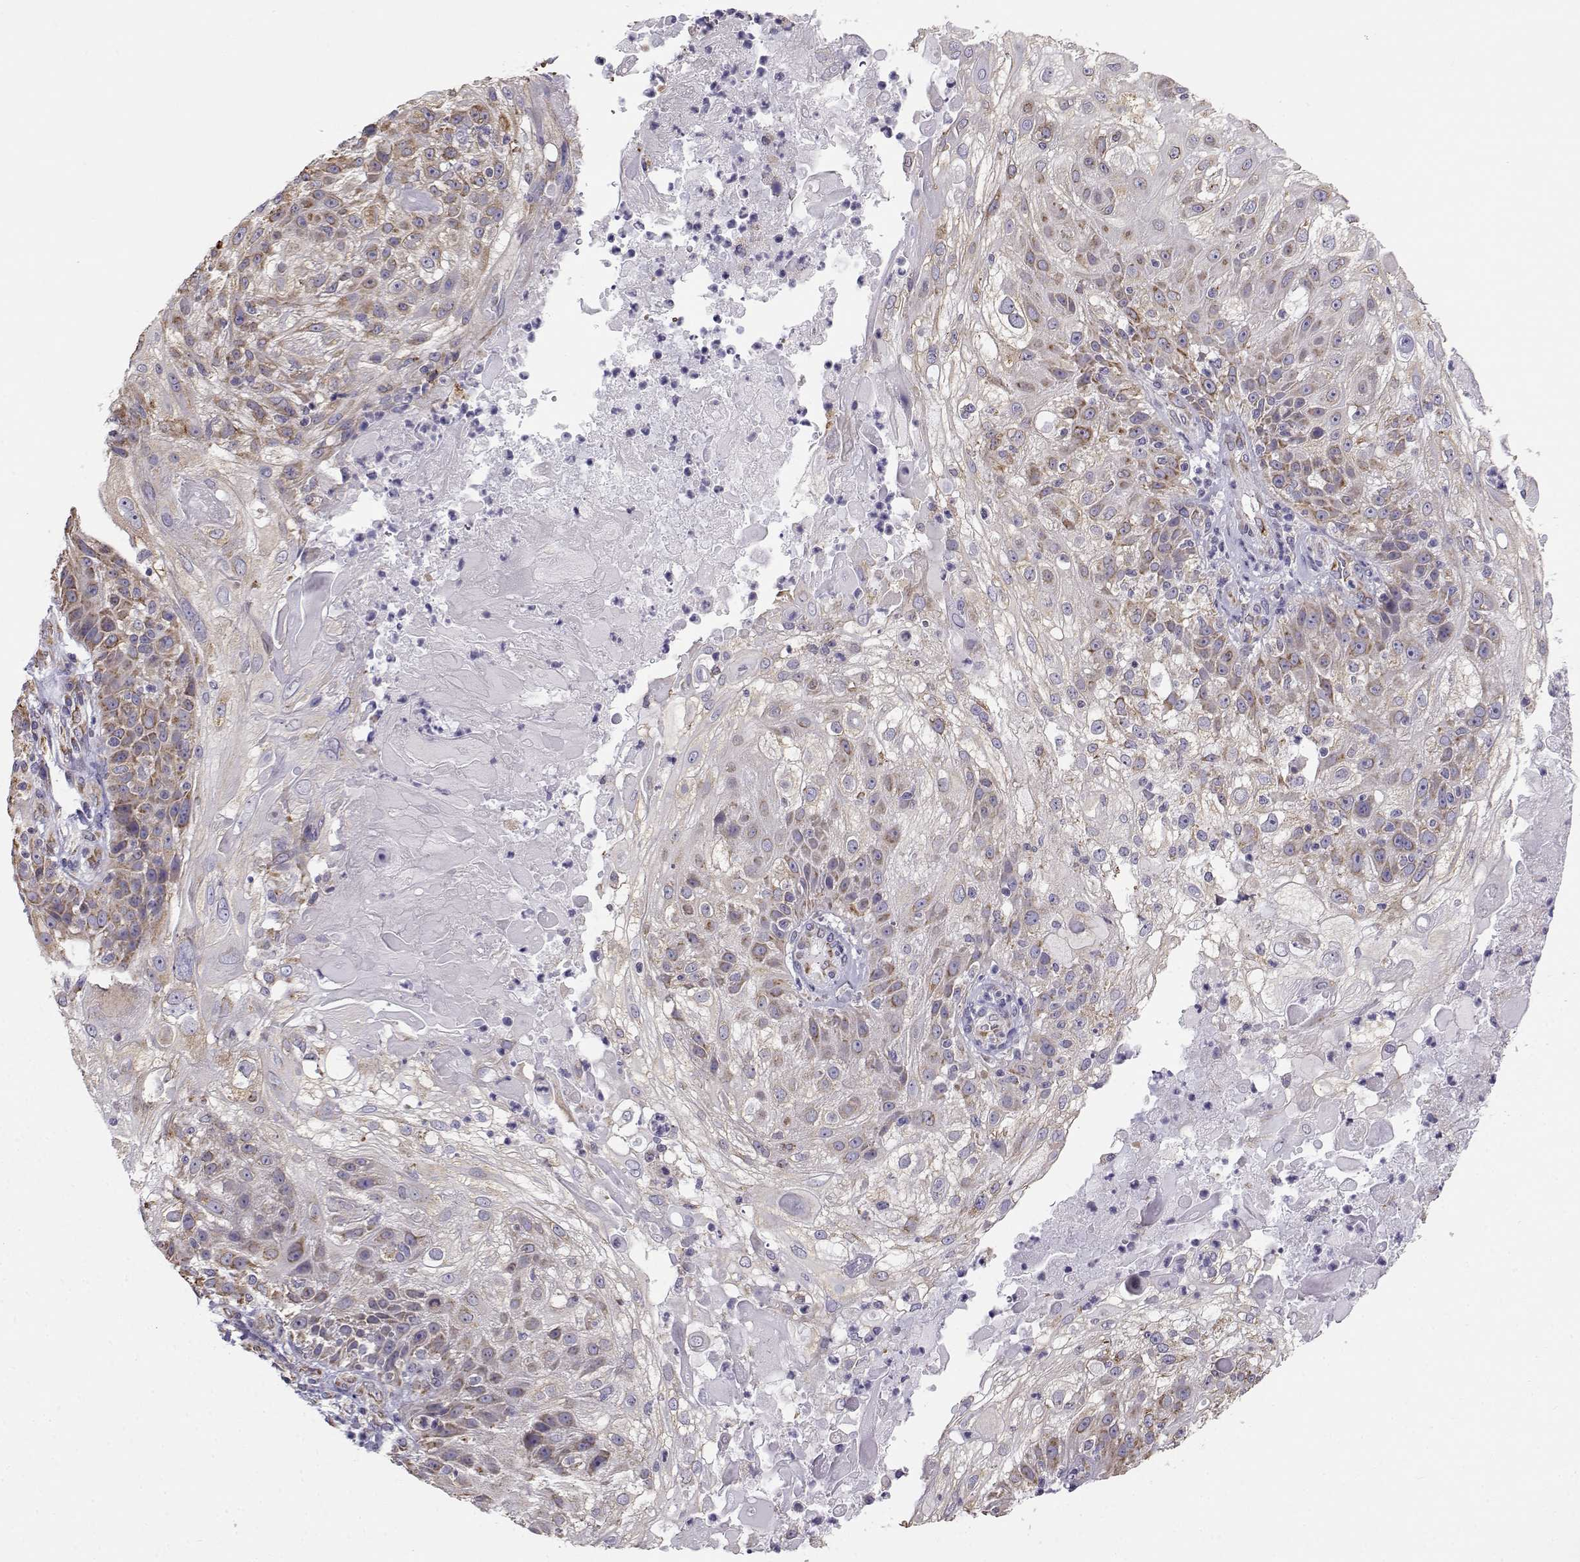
{"staining": {"intensity": "moderate", "quantity": "<25%", "location": "cytoplasmic/membranous"}, "tissue": "skin cancer", "cell_type": "Tumor cells", "image_type": "cancer", "snomed": [{"axis": "morphology", "description": "Normal tissue, NOS"}, {"axis": "morphology", "description": "Squamous cell carcinoma, NOS"}, {"axis": "topography", "description": "Skin"}], "caption": "Moderate cytoplasmic/membranous protein staining is seen in about <25% of tumor cells in skin cancer (squamous cell carcinoma). The protein of interest is shown in brown color, while the nuclei are stained blue.", "gene": "BEND6", "patient": {"sex": "female", "age": 83}}